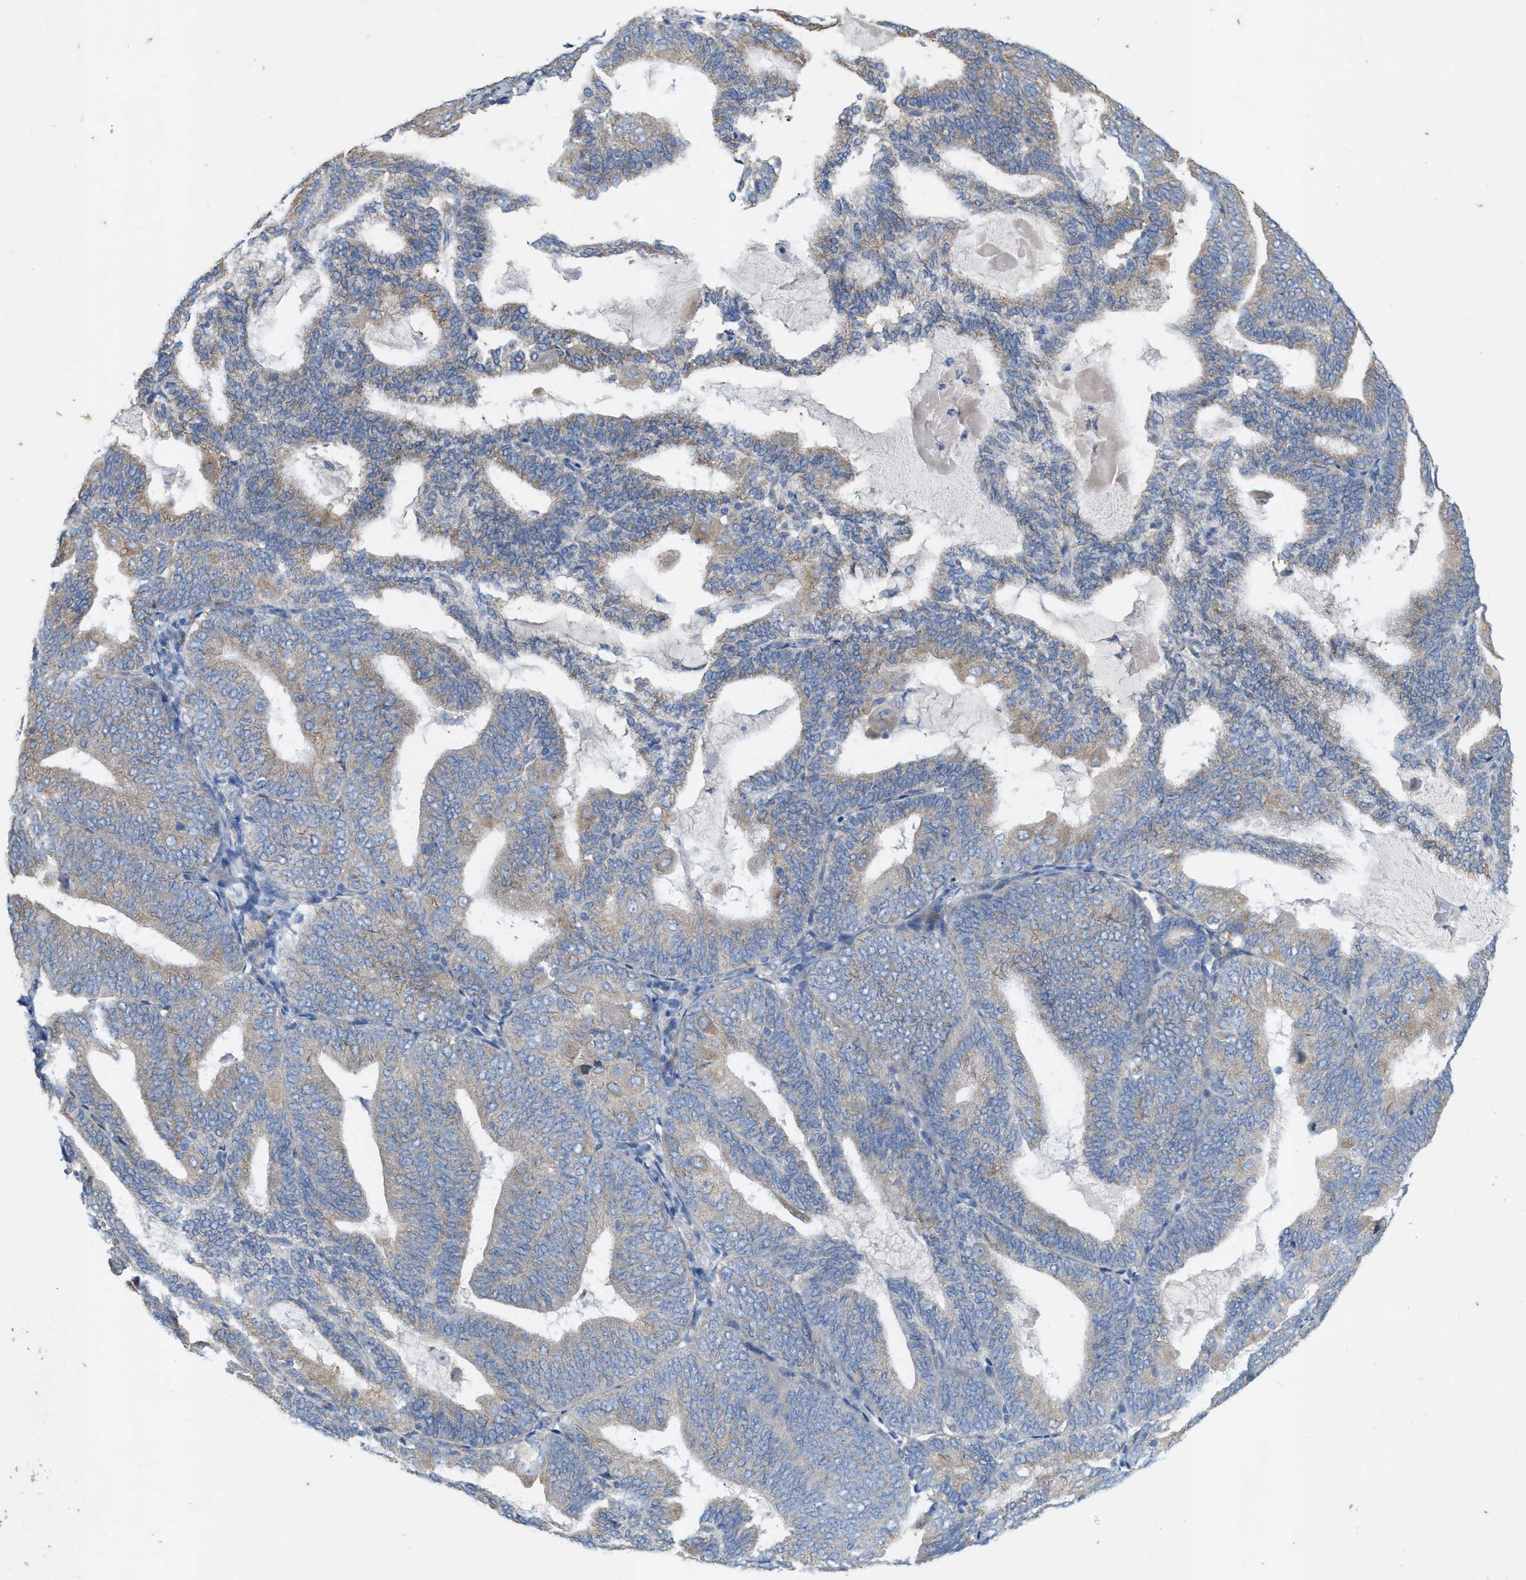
{"staining": {"intensity": "weak", "quantity": "25%-75%", "location": "cytoplasmic/membranous"}, "tissue": "endometrial cancer", "cell_type": "Tumor cells", "image_type": "cancer", "snomed": [{"axis": "morphology", "description": "Adenocarcinoma, NOS"}, {"axis": "topography", "description": "Endometrium"}], "caption": "This photomicrograph reveals immunohistochemistry staining of human endometrial cancer, with low weak cytoplasmic/membranous staining in approximately 25%-75% of tumor cells.", "gene": "DYNC2I1", "patient": {"sex": "female", "age": 81}}